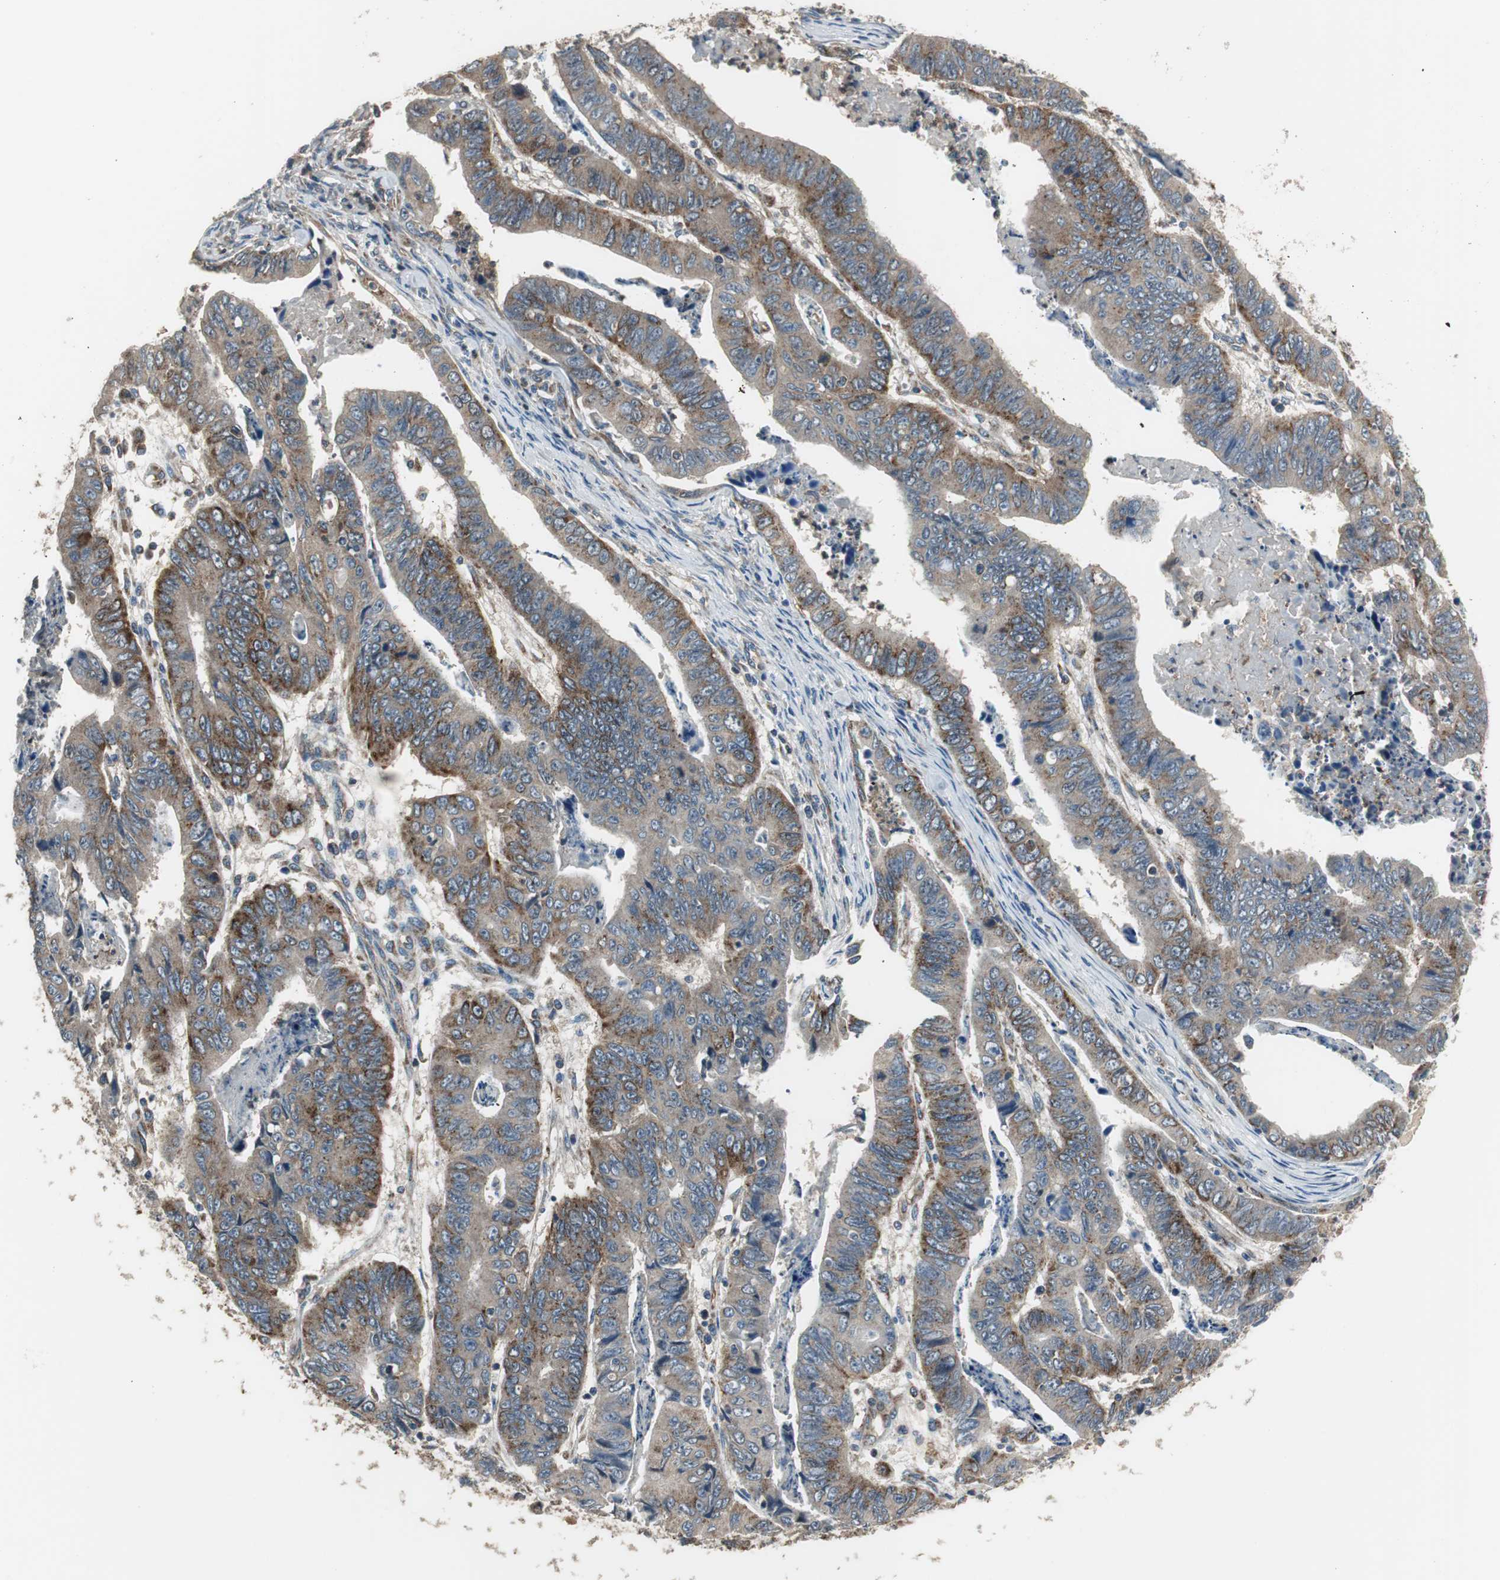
{"staining": {"intensity": "moderate", "quantity": ">75%", "location": "cytoplasmic/membranous"}, "tissue": "stomach cancer", "cell_type": "Tumor cells", "image_type": "cancer", "snomed": [{"axis": "morphology", "description": "Adenocarcinoma, NOS"}, {"axis": "topography", "description": "Stomach, lower"}], "caption": "Approximately >75% of tumor cells in human stomach cancer (adenocarcinoma) show moderate cytoplasmic/membranous protein positivity as visualized by brown immunohistochemical staining.", "gene": "PI4KB", "patient": {"sex": "male", "age": 77}}